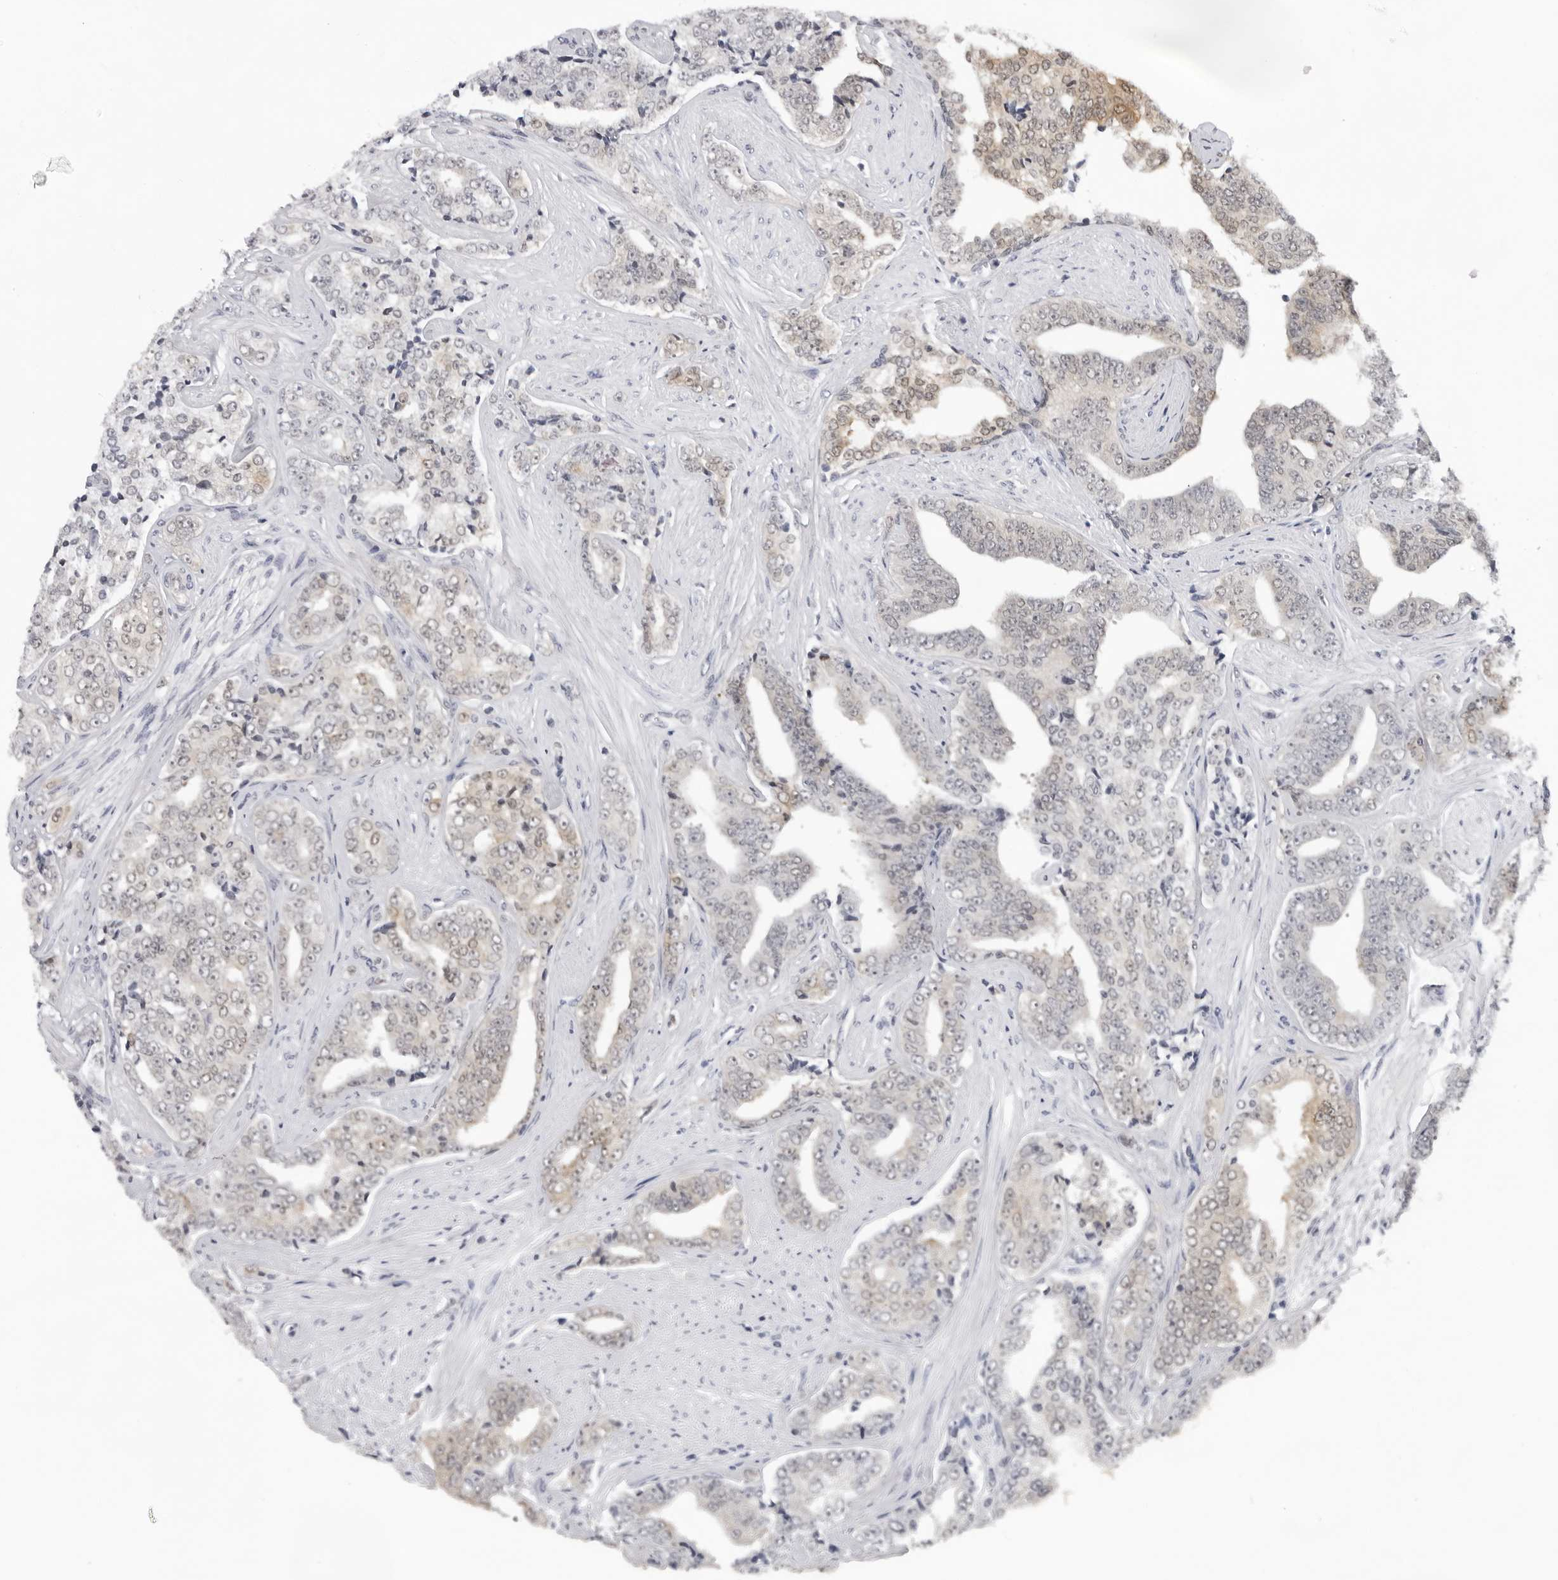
{"staining": {"intensity": "weak", "quantity": "<25%", "location": "cytoplasmic/membranous"}, "tissue": "prostate cancer", "cell_type": "Tumor cells", "image_type": "cancer", "snomed": [{"axis": "morphology", "description": "Adenocarcinoma, High grade"}, {"axis": "topography", "description": "Prostate"}], "caption": "IHC image of neoplastic tissue: human prostate cancer stained with DAB (3,3'-diaminobenzidine) displays no significant protein staining in tumor cells.", "gene": "CASP7", "patient": {"sex": "male", "age": 71}}